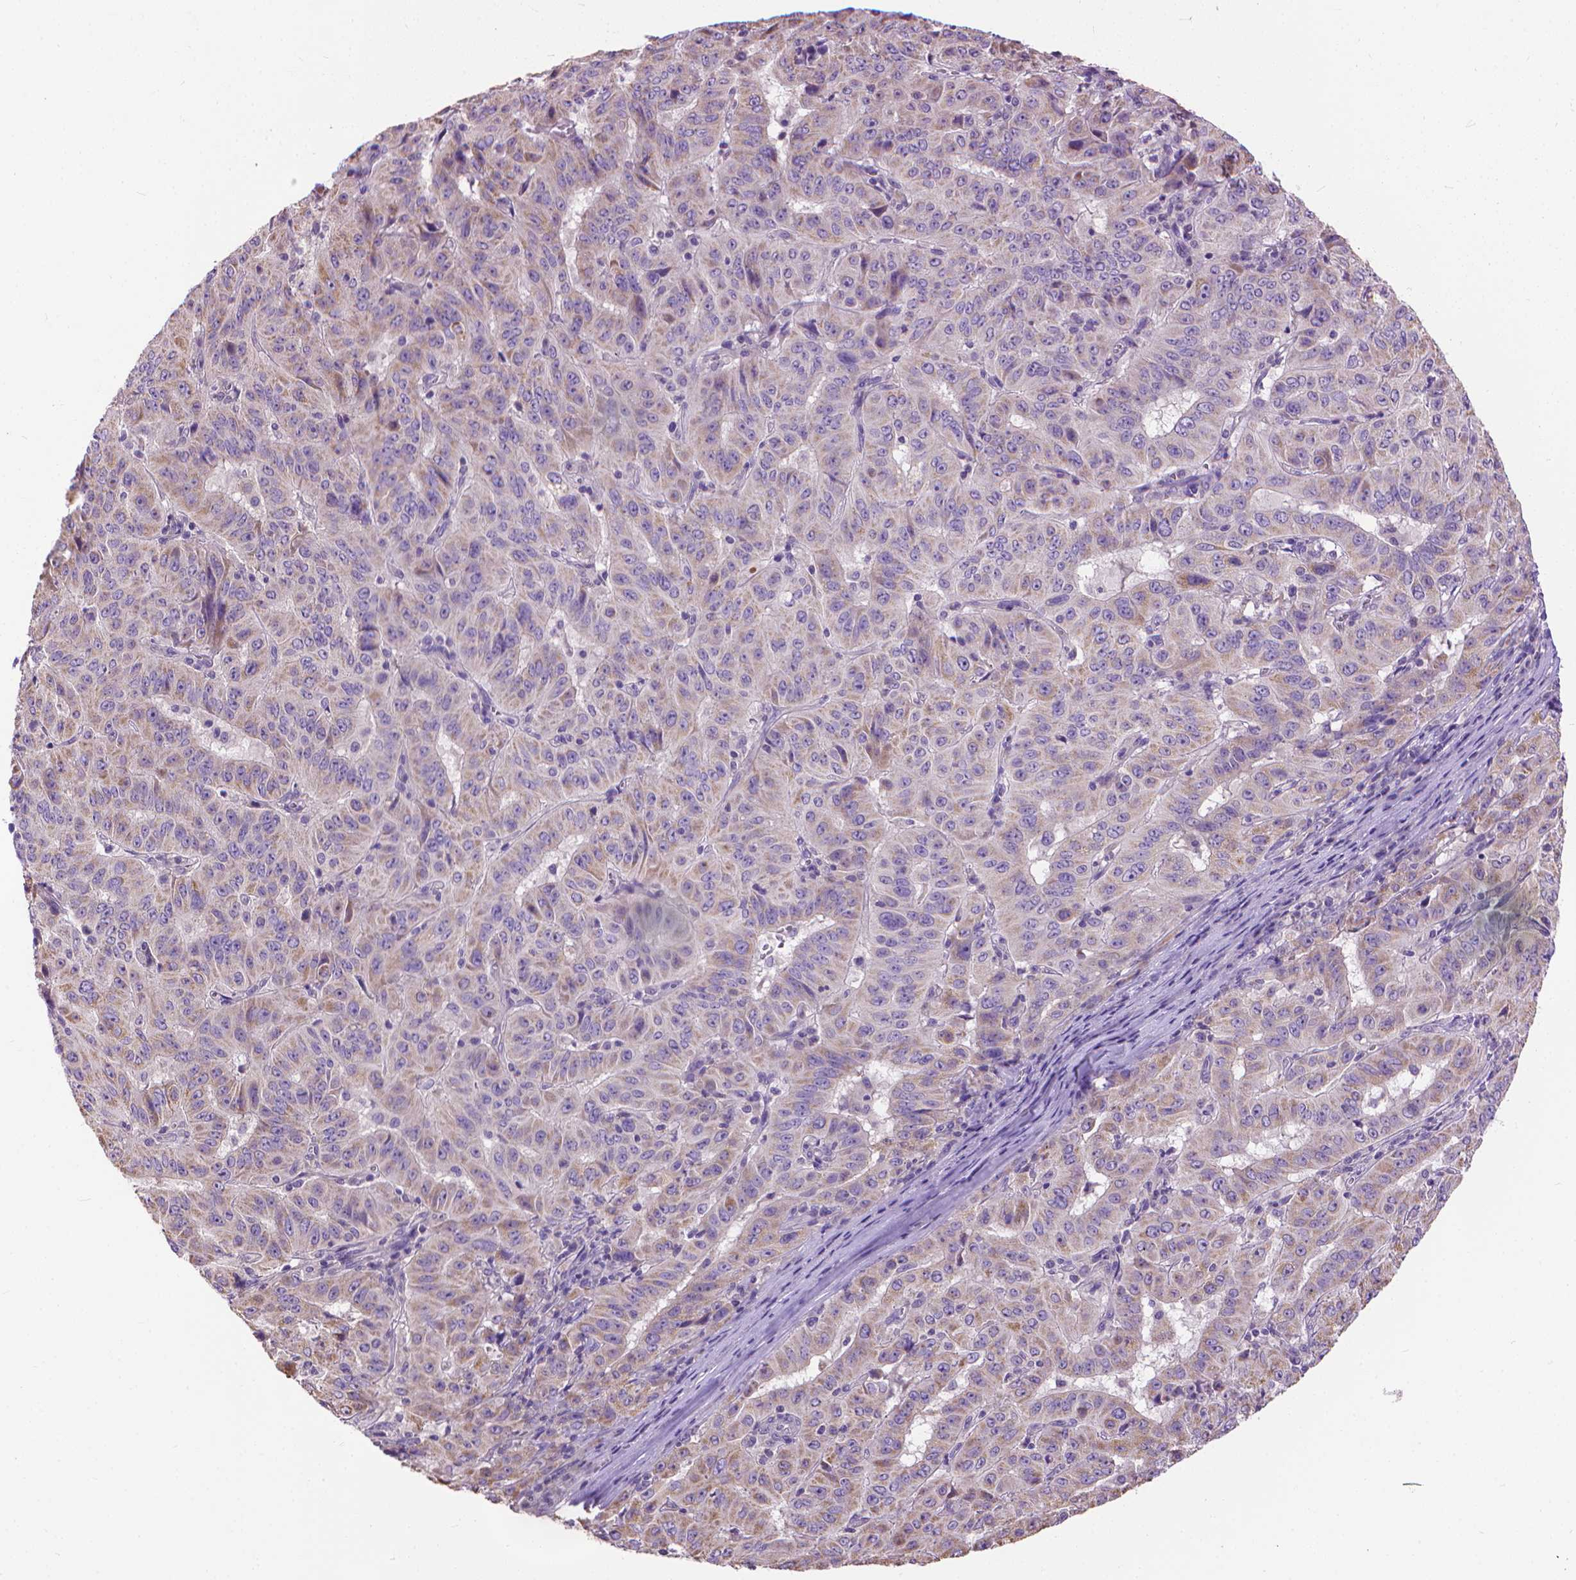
{"staining": {"intensity": "weak", "quantity": "<25%", "location": "cytoplasmic/membranous"}, "tissue": "pancreatic cancer", "cell_type": "Tumor cells", "image_type": "cancer", "snomed": [{"axis": "morphology", "description": "Adenocarcinoma, NOS"}, {"axis": "topography", "description": "Pancreas"}], "caption": "The micrograph shows no staining of tumor cells in adenocarcinoma (pancreatic).", "gene": "SYN1", "patient": {"sex": "male", "age": 63}}